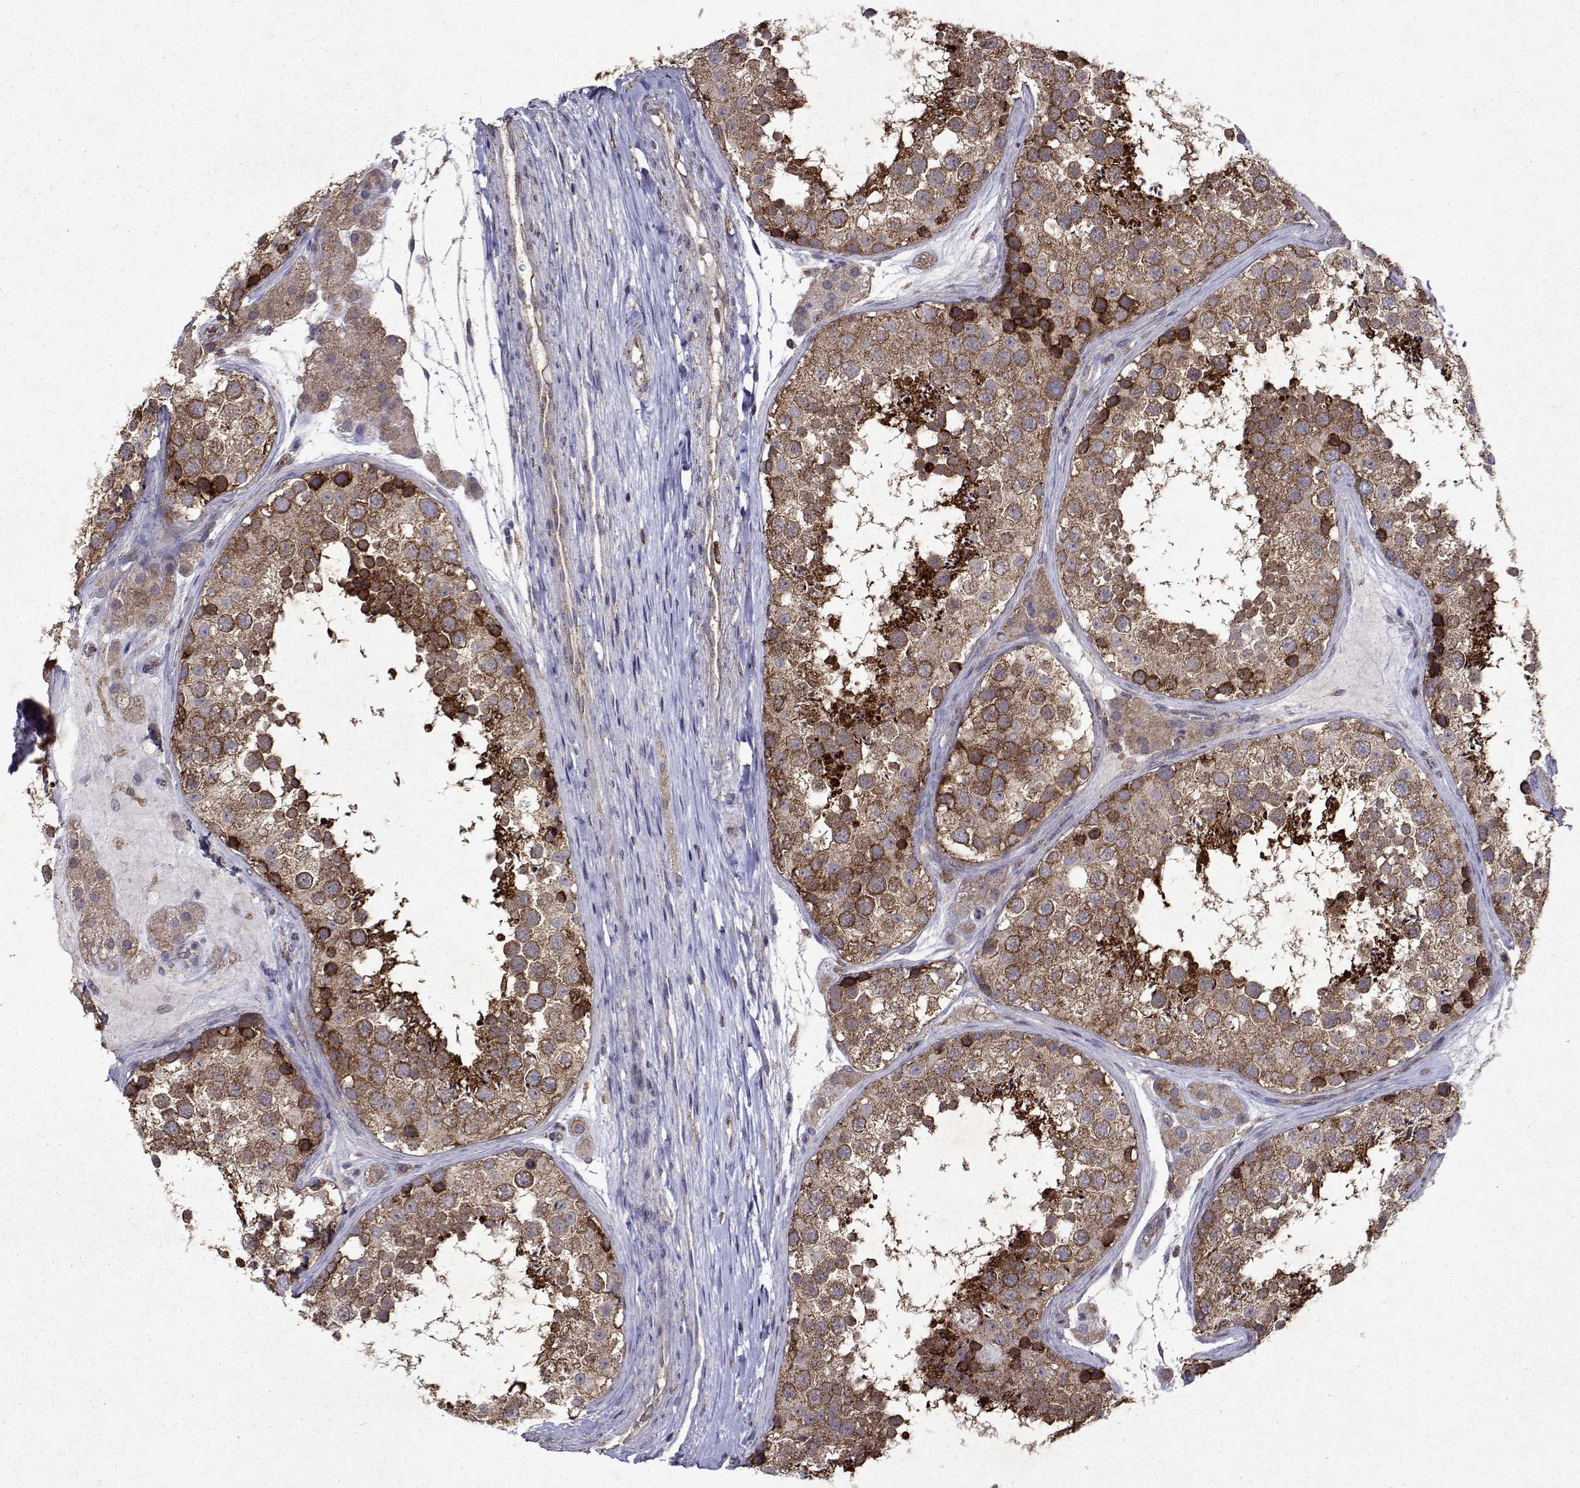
{"staining": {"intensity": "moderate", "quantity": ">75%", "location": "cytoplasmic/membranous"}, "tissue": "testis", "cell_type": "Cells in seminiferous ducts", "image_type": "normal", "snomed": [{"axis": "morphology", "description": "Normal tissue, NOS"}, {"axis": "topography", "description": "Testis"}], "caption": "Testis stained with a brown dye reveals moderate cytoplasmic/membranous positive positivity in about >75% of cells in seminiferous ducts.", "gene": "TARBP2", "patient": {"sex": "male", "age": 41}}